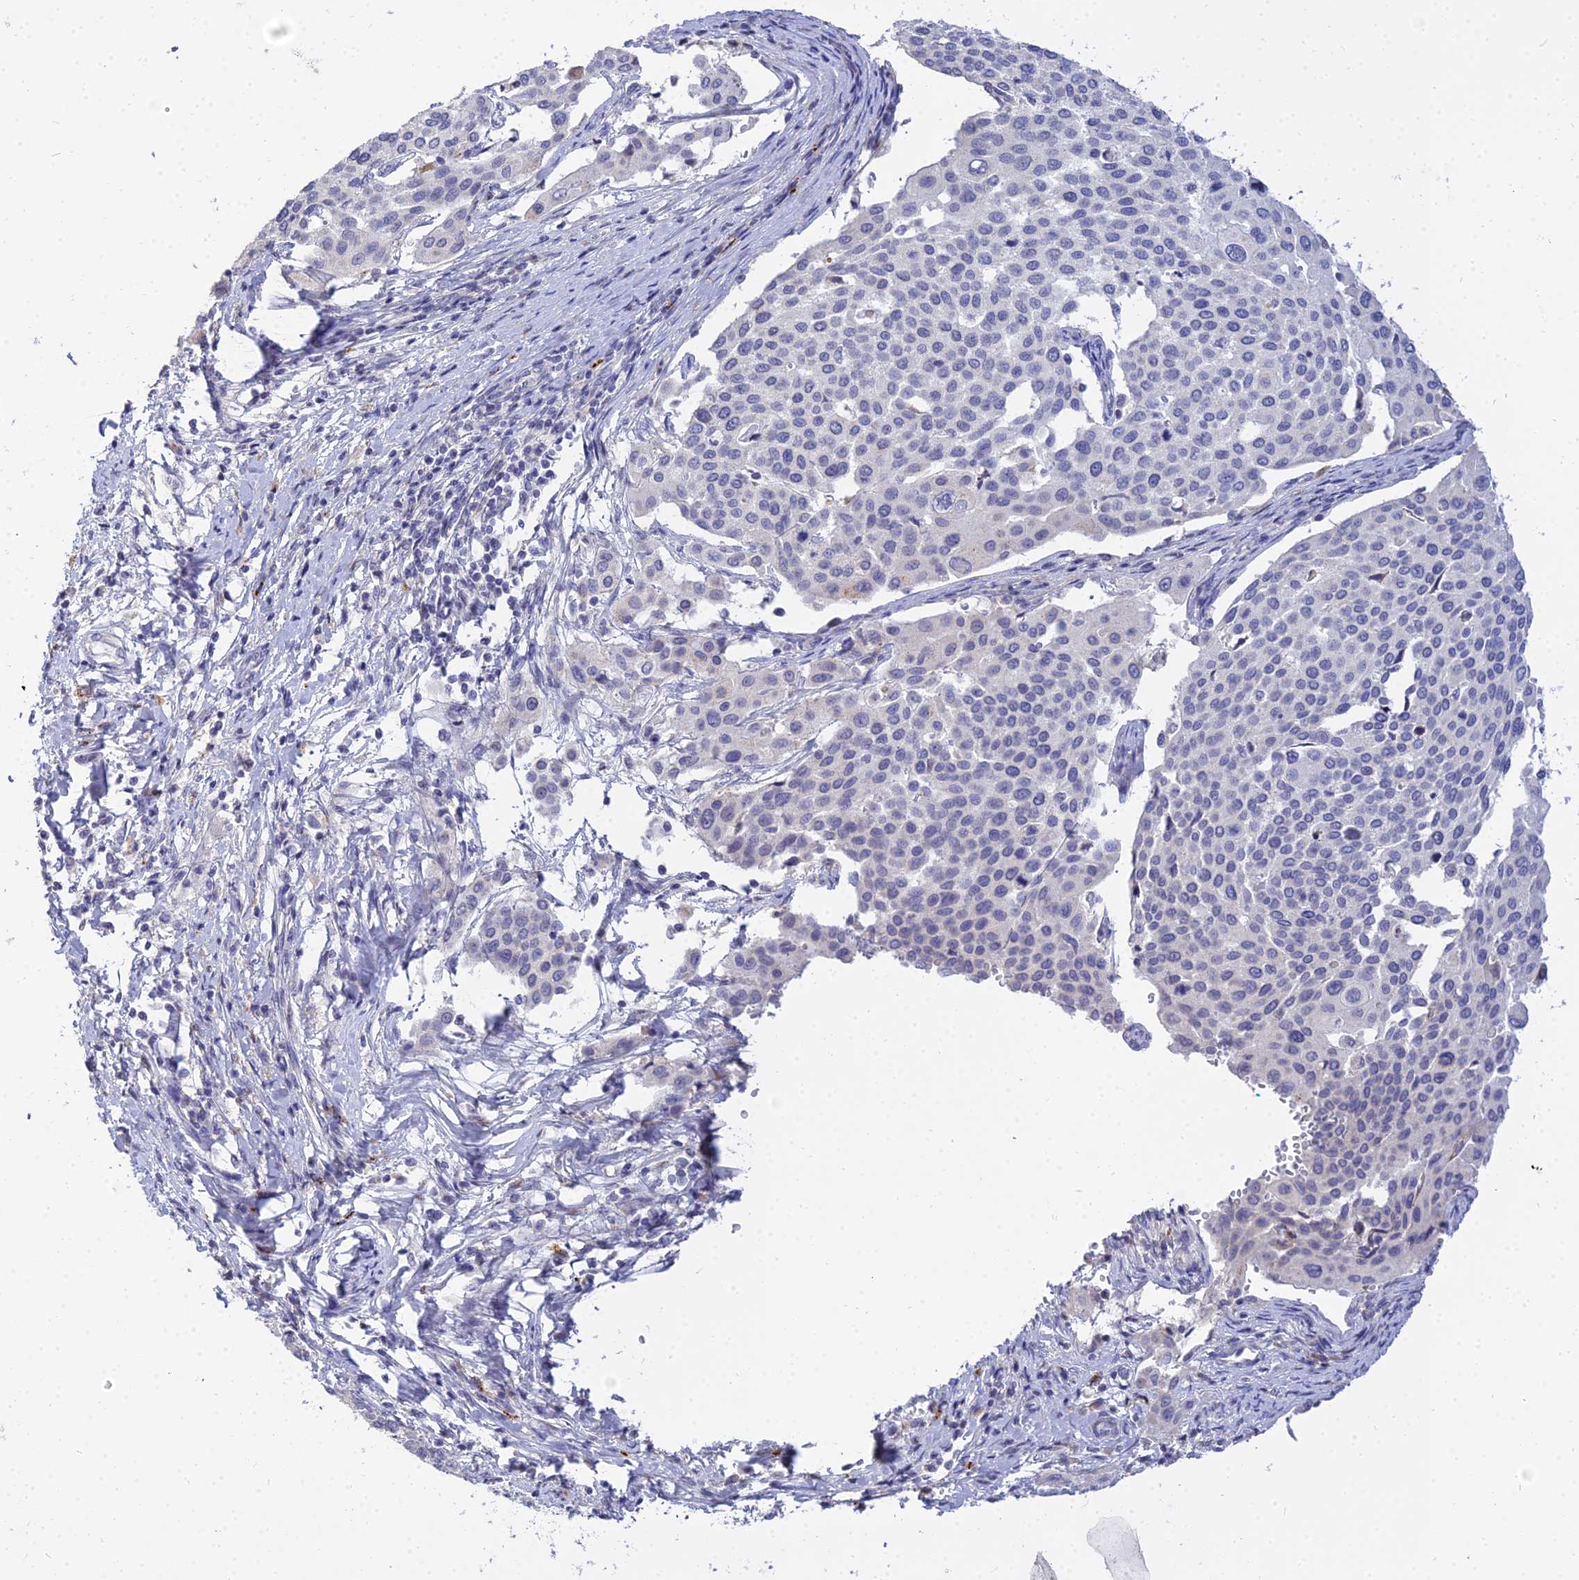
{"staining": {"intensity": "negative", "quantity": "none", "location": "none"}, "tissue": "cervical cancer", "cell_type": "Tumor cells", "image_type": "cancer", "snomed": [{"axis": "morphology", "description": "Squamous cell carcinoma, NOS"}, {"axis": "topography", "description": "Cervix"}], "caption": "The immunohistochemistry (IHC) photomicrograph has no significant positivity in tumor cells of cervical cancer tissue.", "gene": "VWC2L", "patient": {"sex": "female", "age": 44}}